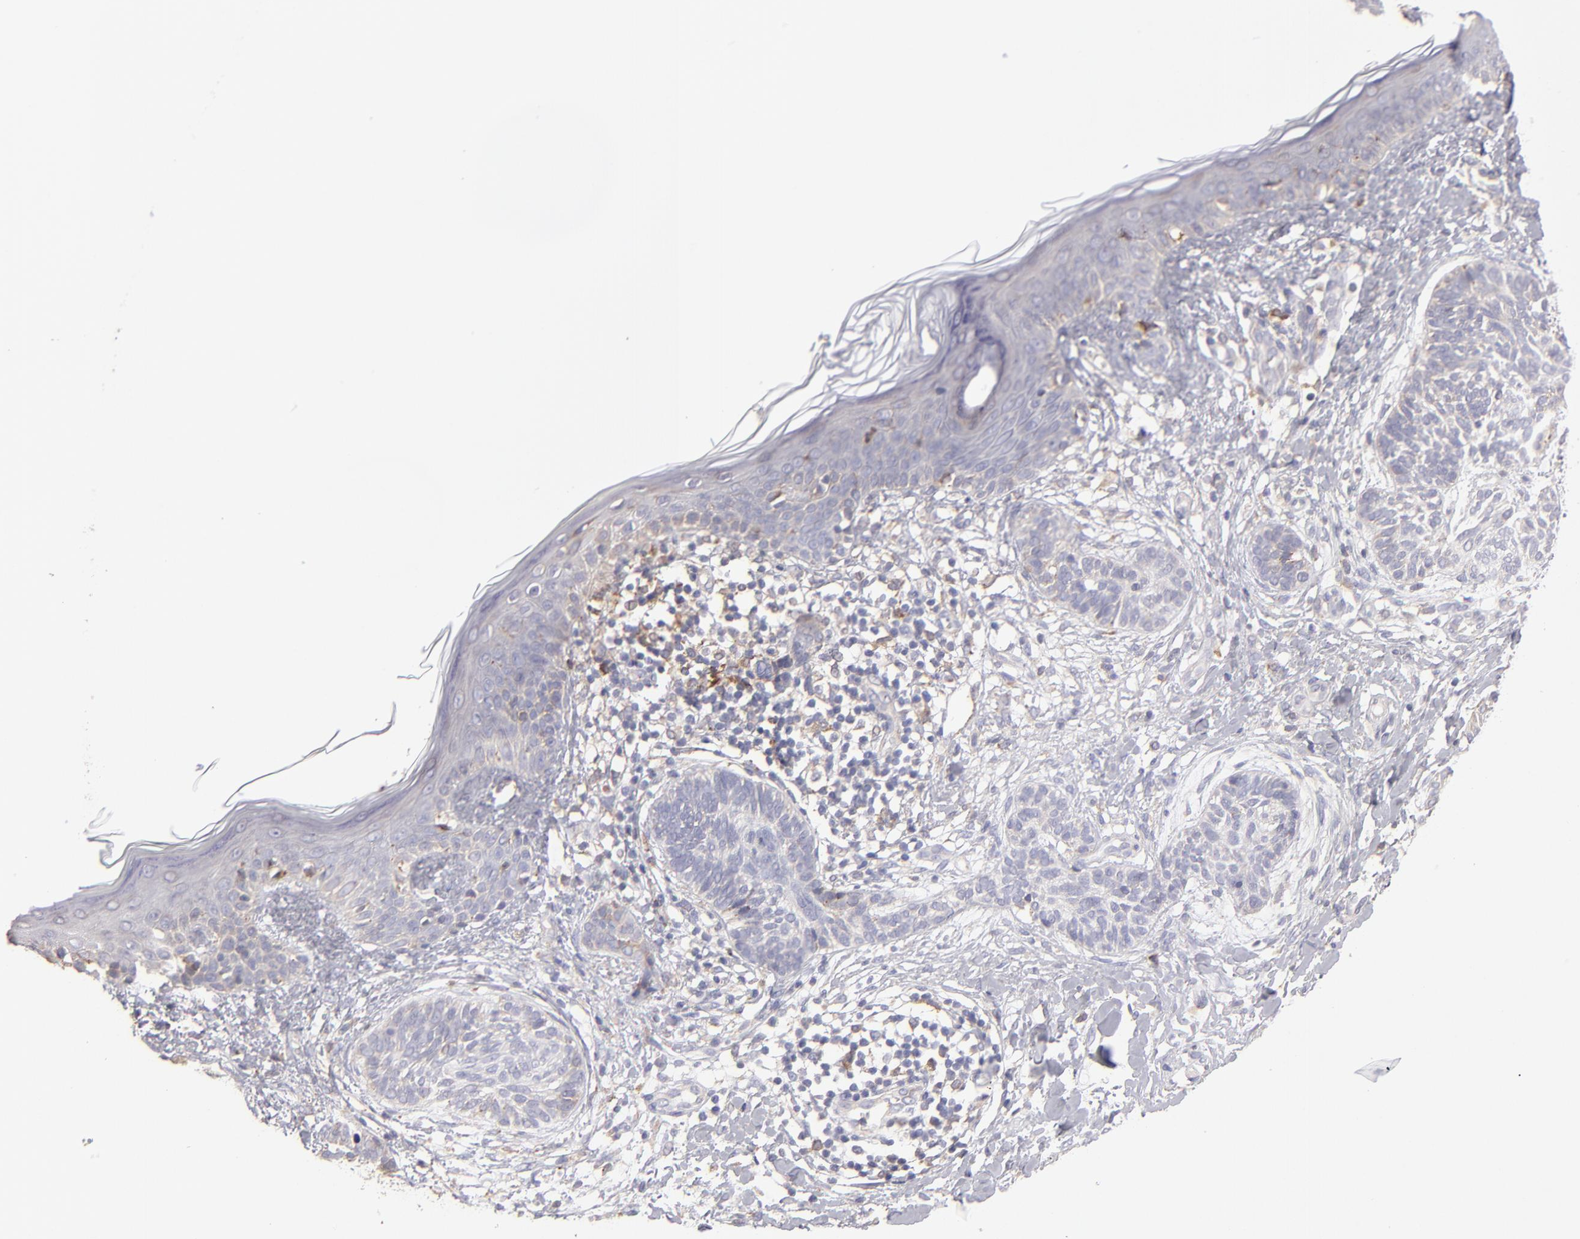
{"staining": {"intensity": "negative", "quantity": "none", "location": "none"}, "tissue": "skin cancer", "cell_type": "Tumor cells", "image_type": "cancer", "snomed": [{"axis": "morphology", "description": "Normal tissue, NOS"}, {"axis": "morphology", "description": "Basal cell carcinoma"}, {"axis": "topography", "description": "Skin"}], "caption": "Image shows no significant protein expression in tumor cells of skin basal cell carcinoma.", "gene": "CALR", "patient": {"sex": "male", "age": 63}}